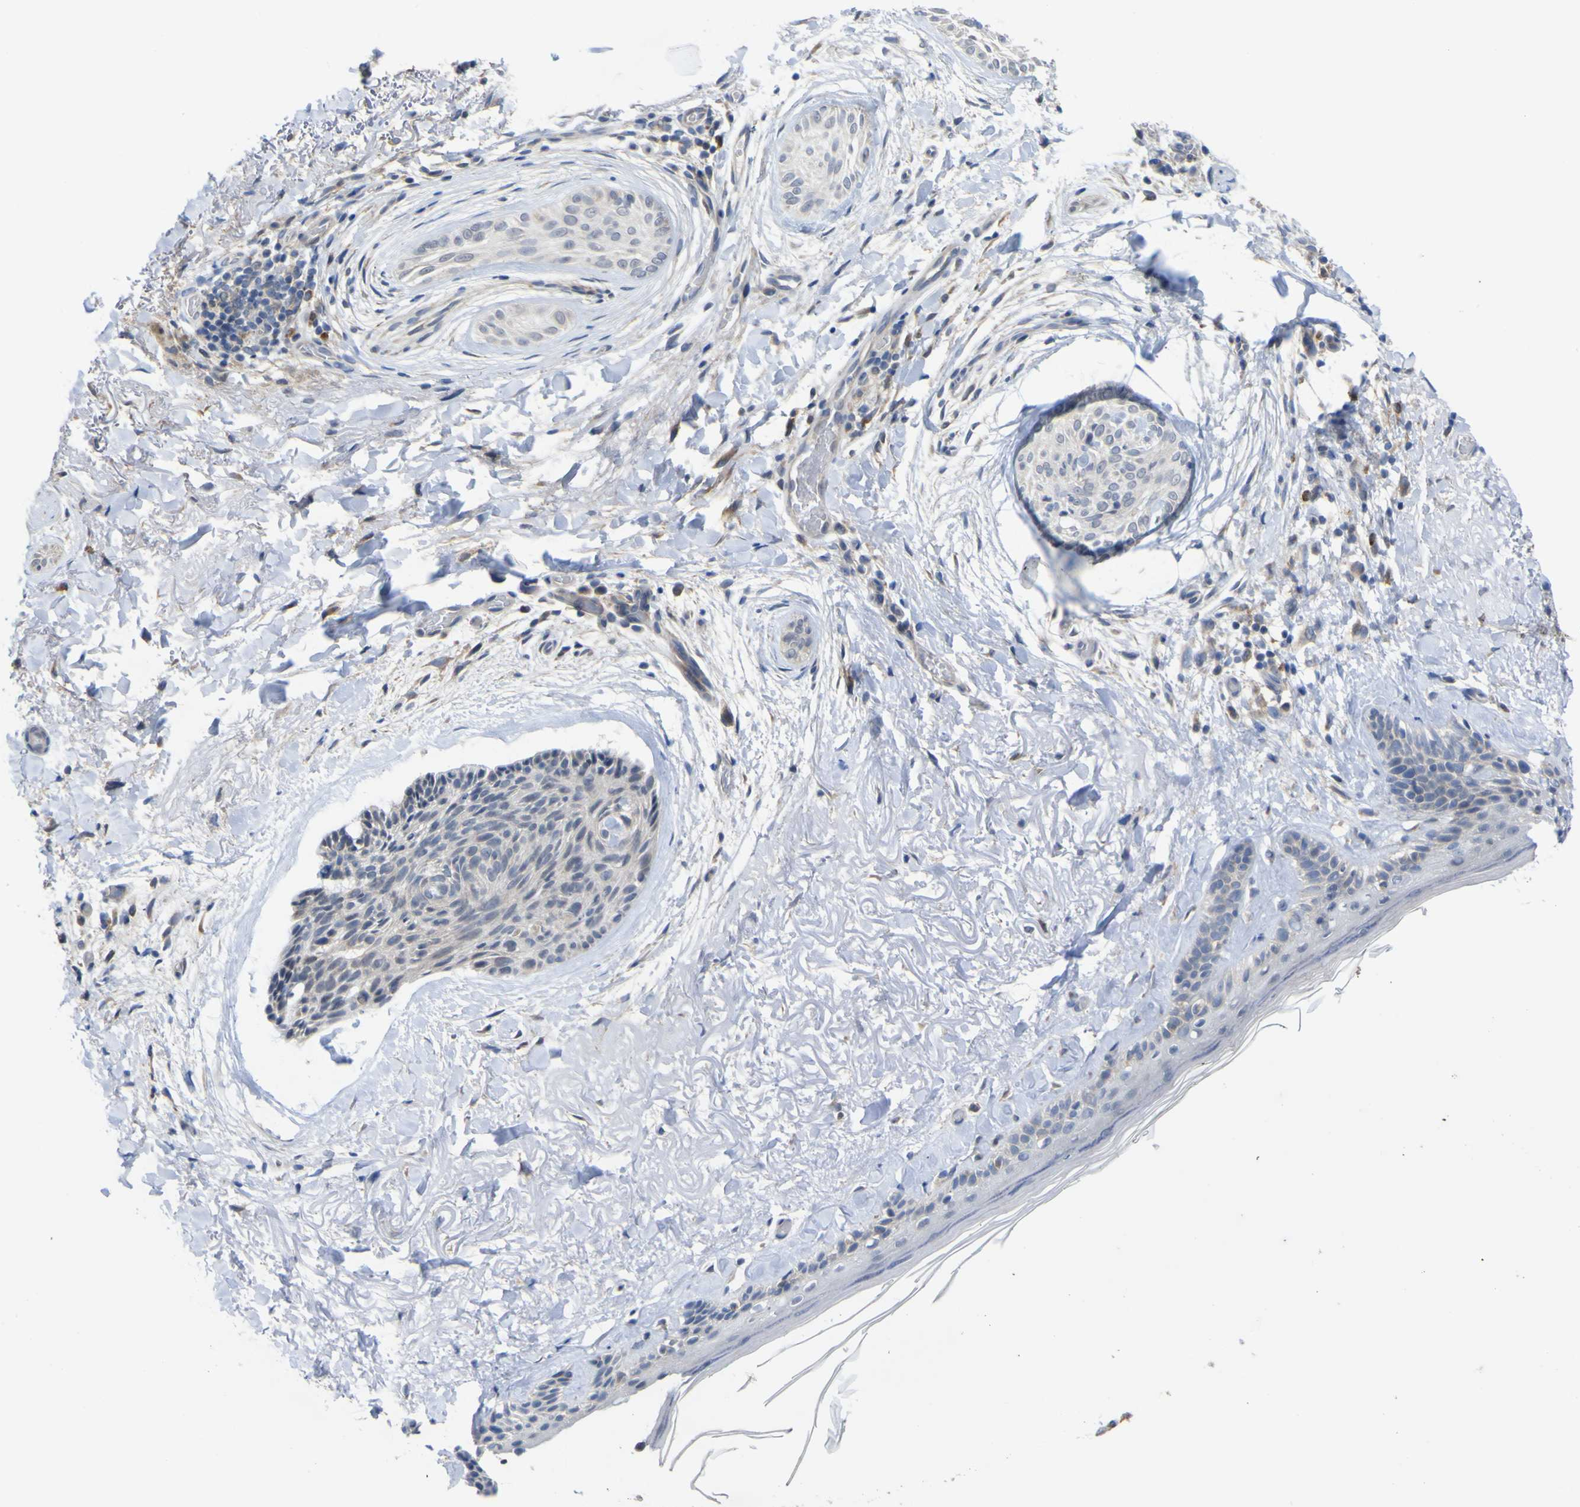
{"staining": {"intensity": "negative", "quantity": "none", "location": "none"}, "tissue": "skin cancer", "cell_type": "Tumor cells", "image_type": "cancer", "snomed": [{"axis": "morphology", "description": "Normal tissue, NOS"}, {"axis": "morphology", "description": "Basal cell carcinoma"}, {"axis": "topography", "description": "Skin"}], "caption": "This is an immunohistochemistry (IHC) image of human skin cancer (basal cell carcinoma). There is no expression in tumor cells.", "gene": "TNFRSF11A", "patient": {"sex": "female", "age": 71}}